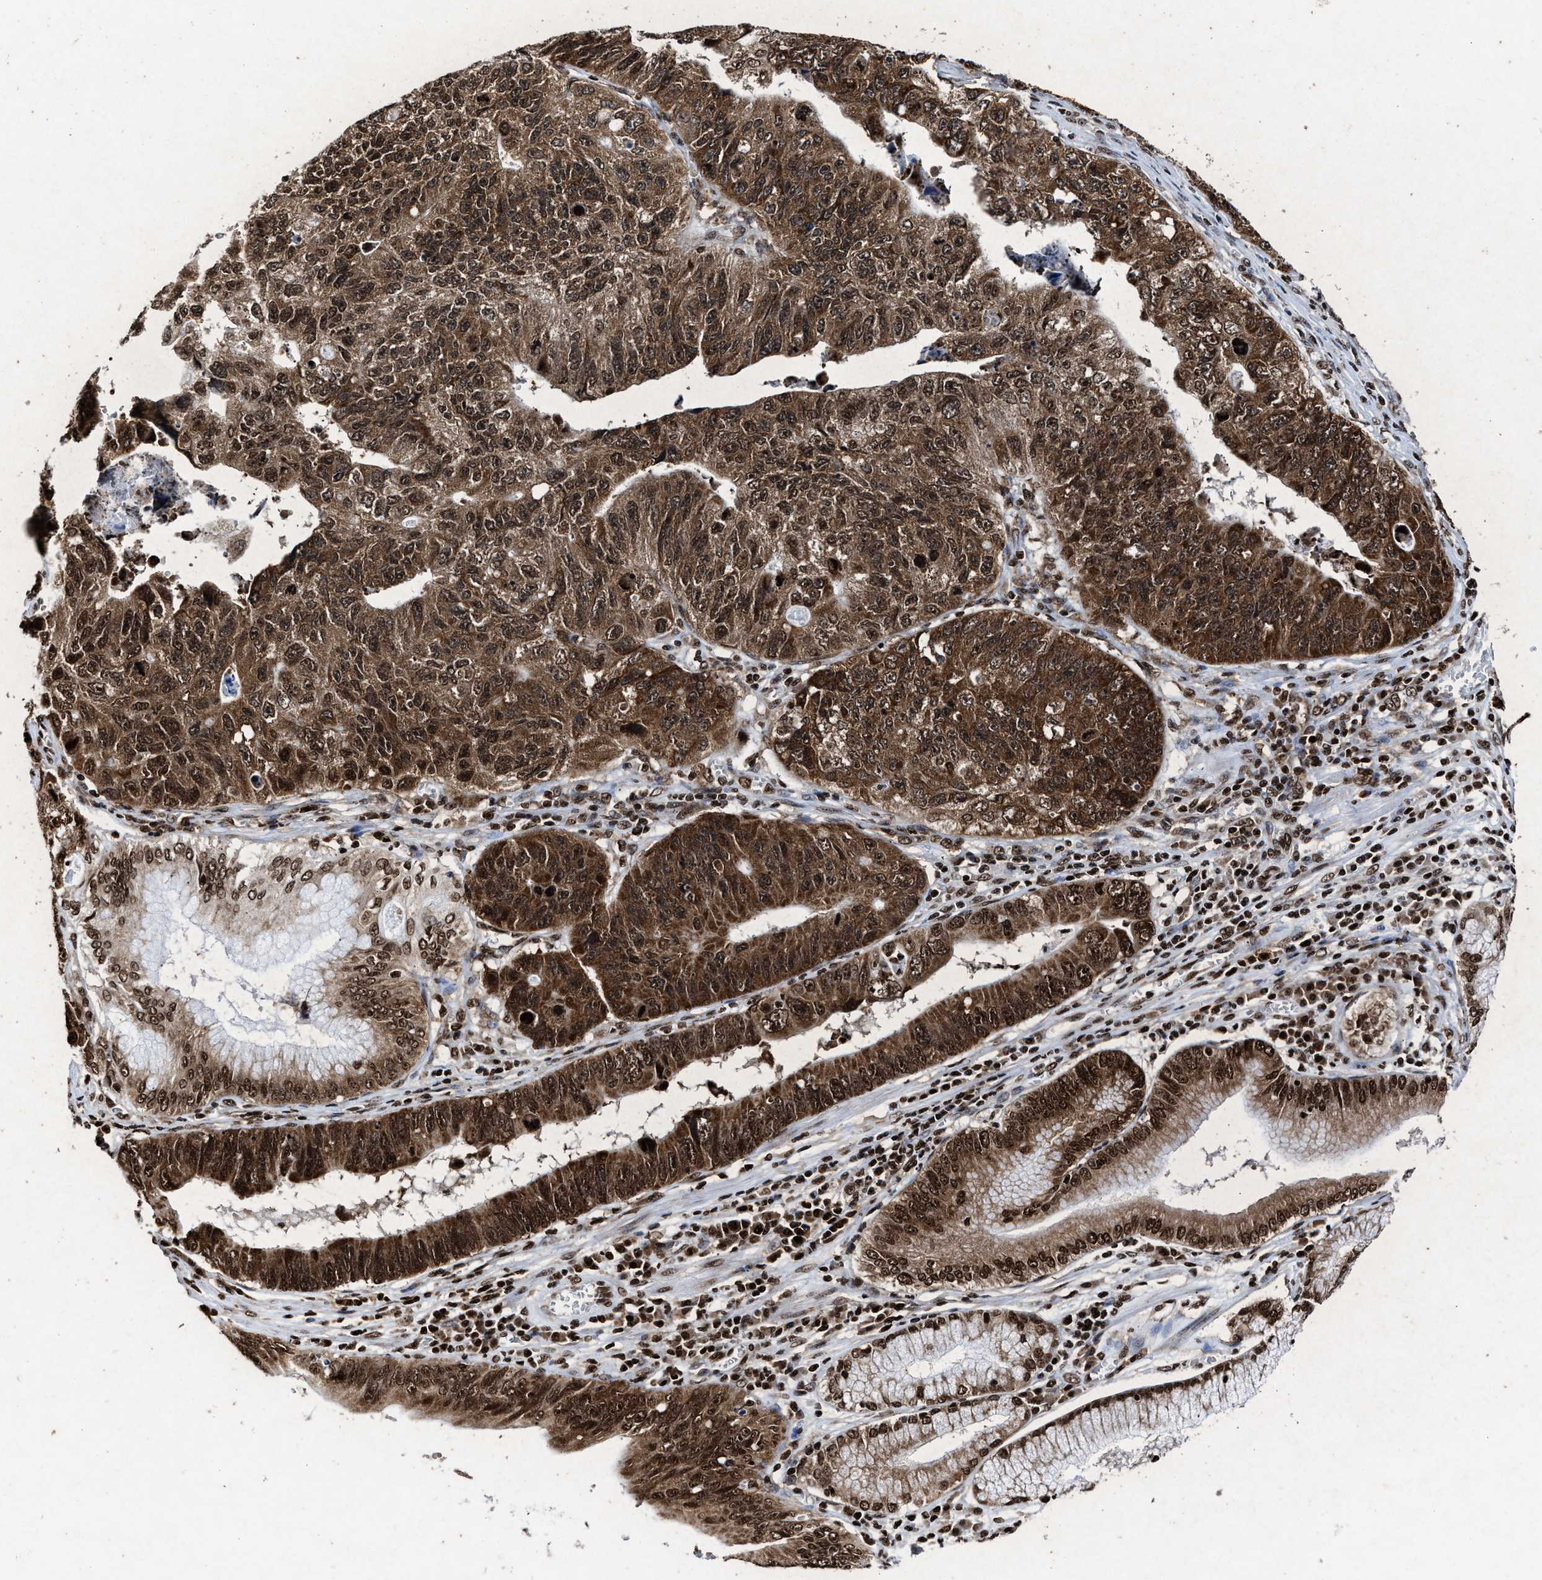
{"staining": {"intensity": "strong", "quantity": ">75%", "location": "cytoplasmic/membranous,nuclear"}, "tissue": "stomach cancer", "cell_type": "Tumor cells", "image_type": "cancer", "snomed": [{"axis": "morphology", "description": "Adenocarcinoma, NOS"}, {"axis": "topography", "description": "Stomach"}], "caption": "High-power microscopy captured an immunohistochemistry micrograph of stomach cancer (adenocarcinoma), revealing strong cytoplasmic/membranous and nuclear staining in approximately >75% of tumor cells.", "gene": "ALYREF", "patient": {"sex": "male", "age": 59}}